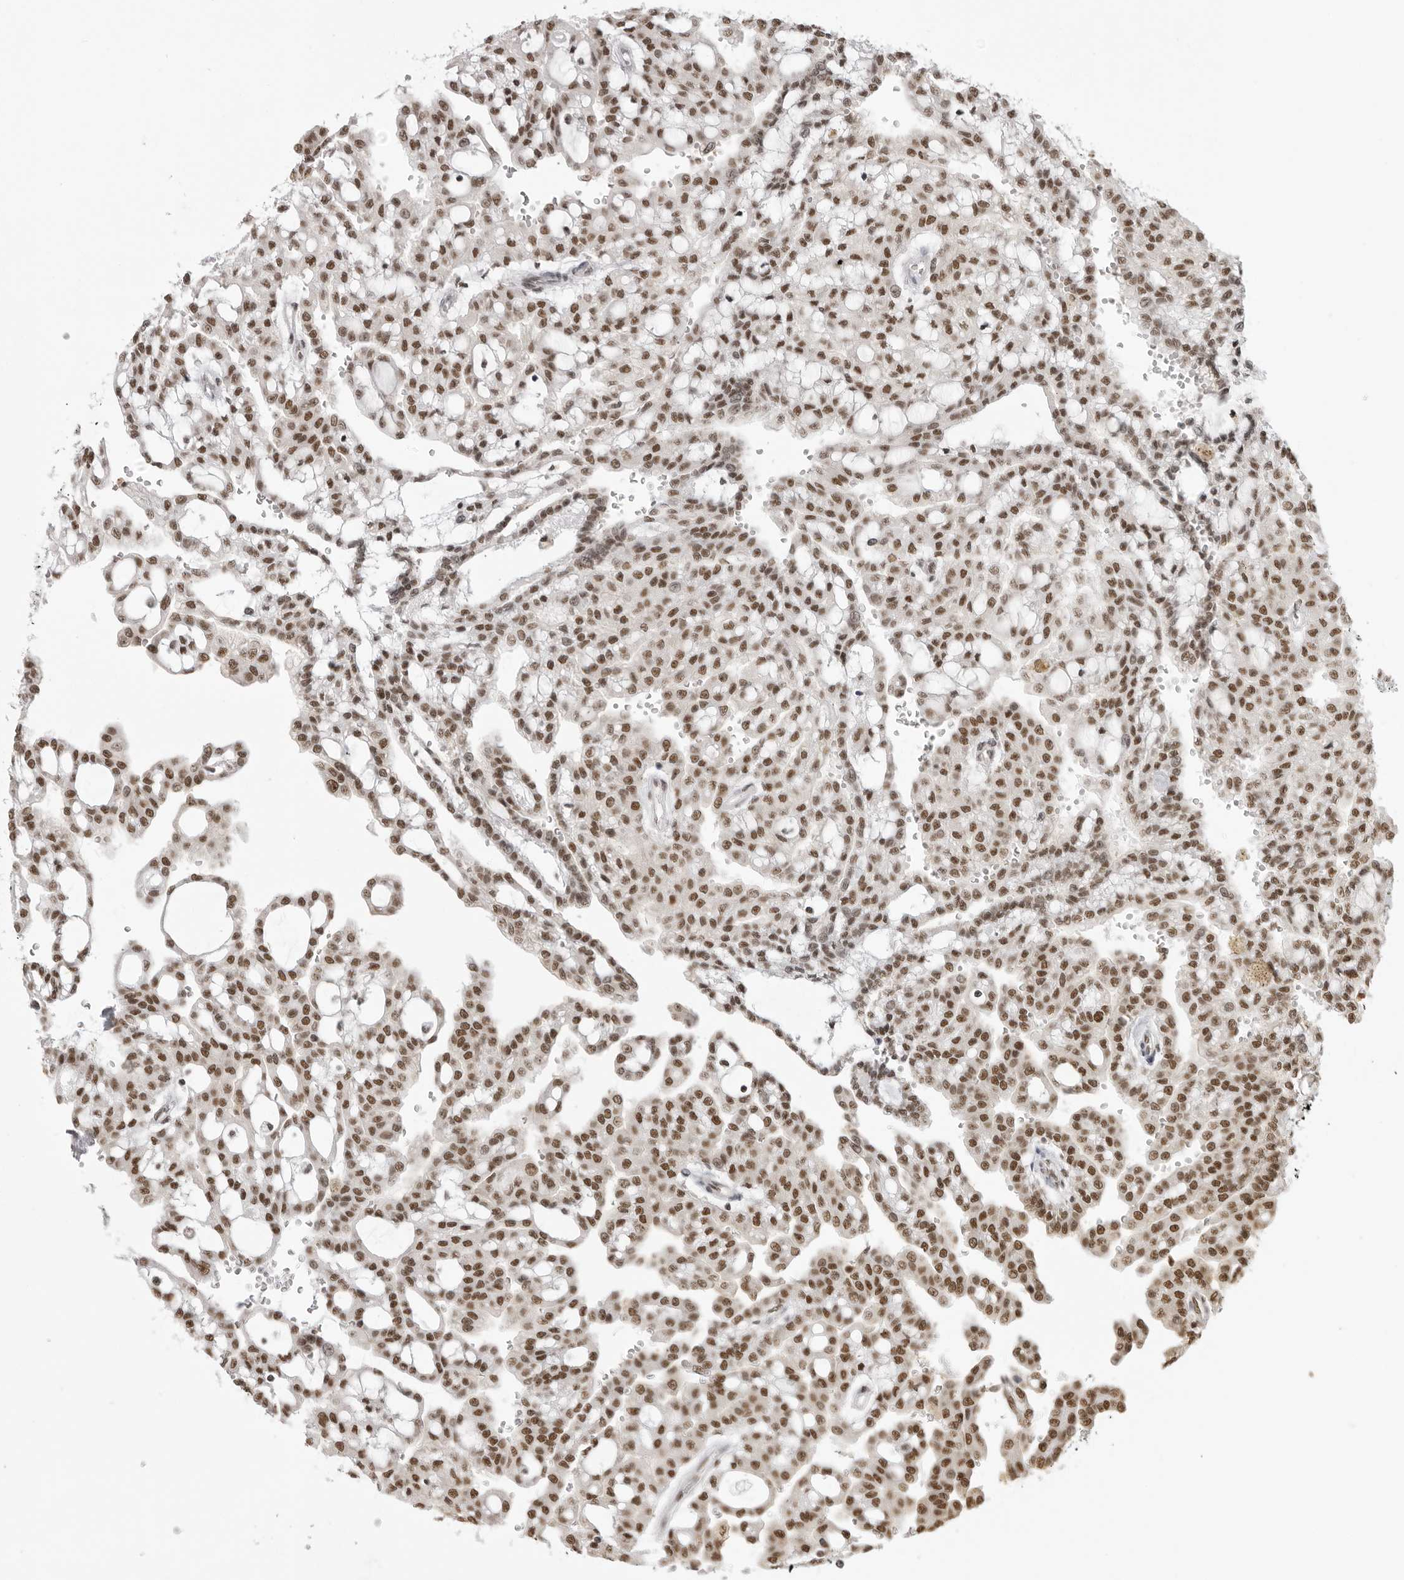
{"staining": {"intensity": "moderate", "quantity": ">75%", "location": "cytoplasmic/membranous,nuclear"}, "tissue": "renal cancer", "cell_type": "Tumor cells", "image_type": "cancer", "snomed": [{"axis": "morphology", "description": "Adenocarcinoma, NOS"}, {"axis": "topography", "description": "Kidney"}], "caption": "Tumor cells show medium levels of moderate cytoplasmic/membranous and nuclear staining in about >75% of cells in human renal cancer. Using DAB (brown) and hematoxylin (blue) stains, captured at high magnification using brightfield microscopy.", "gene": "RPA2", "patient": {"sex": "male", "age": 63}}